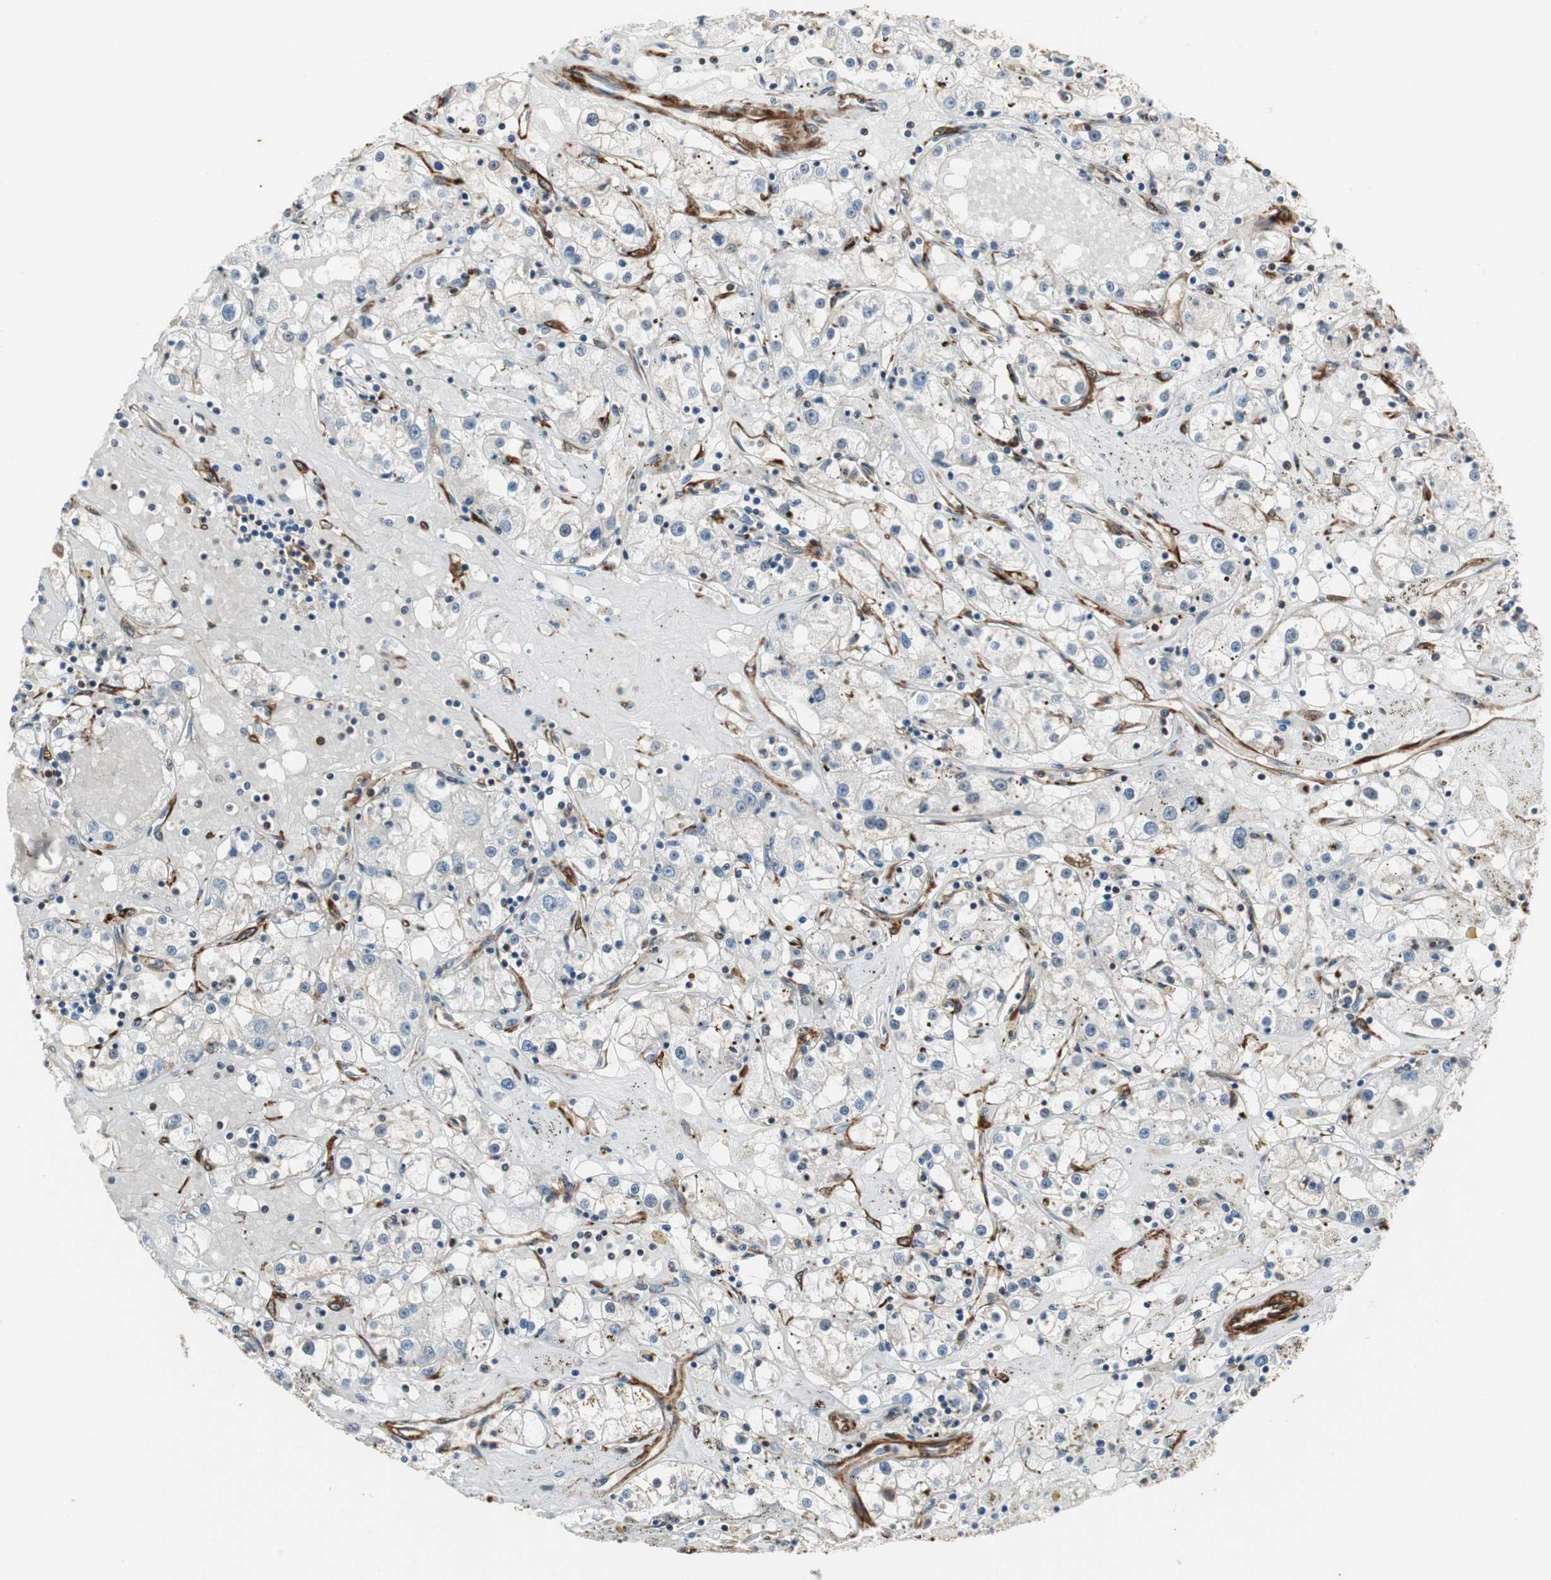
{"staining": {"intensity": "negative", "quantity": "none", "location": "none"}, "tissue": "renal cancer", "cell_type": "Tumor cells", "image_type": "cancer", "snomed": [{"axis": "morphology", "description": "Adenocarcinoma, NOS"}, {"axis": "topography", "description": "Kidney"}], "caption": "Immunohistochemistry micrograph of neoplastic tissue: human adenocarcinoma (renal) stained with DAB (3,3'-diaminobenzidine) displays no significant protein positivity in tumor cells.", "gene": "PTPN11", "patient": {"sex": "male", "age": 56}}